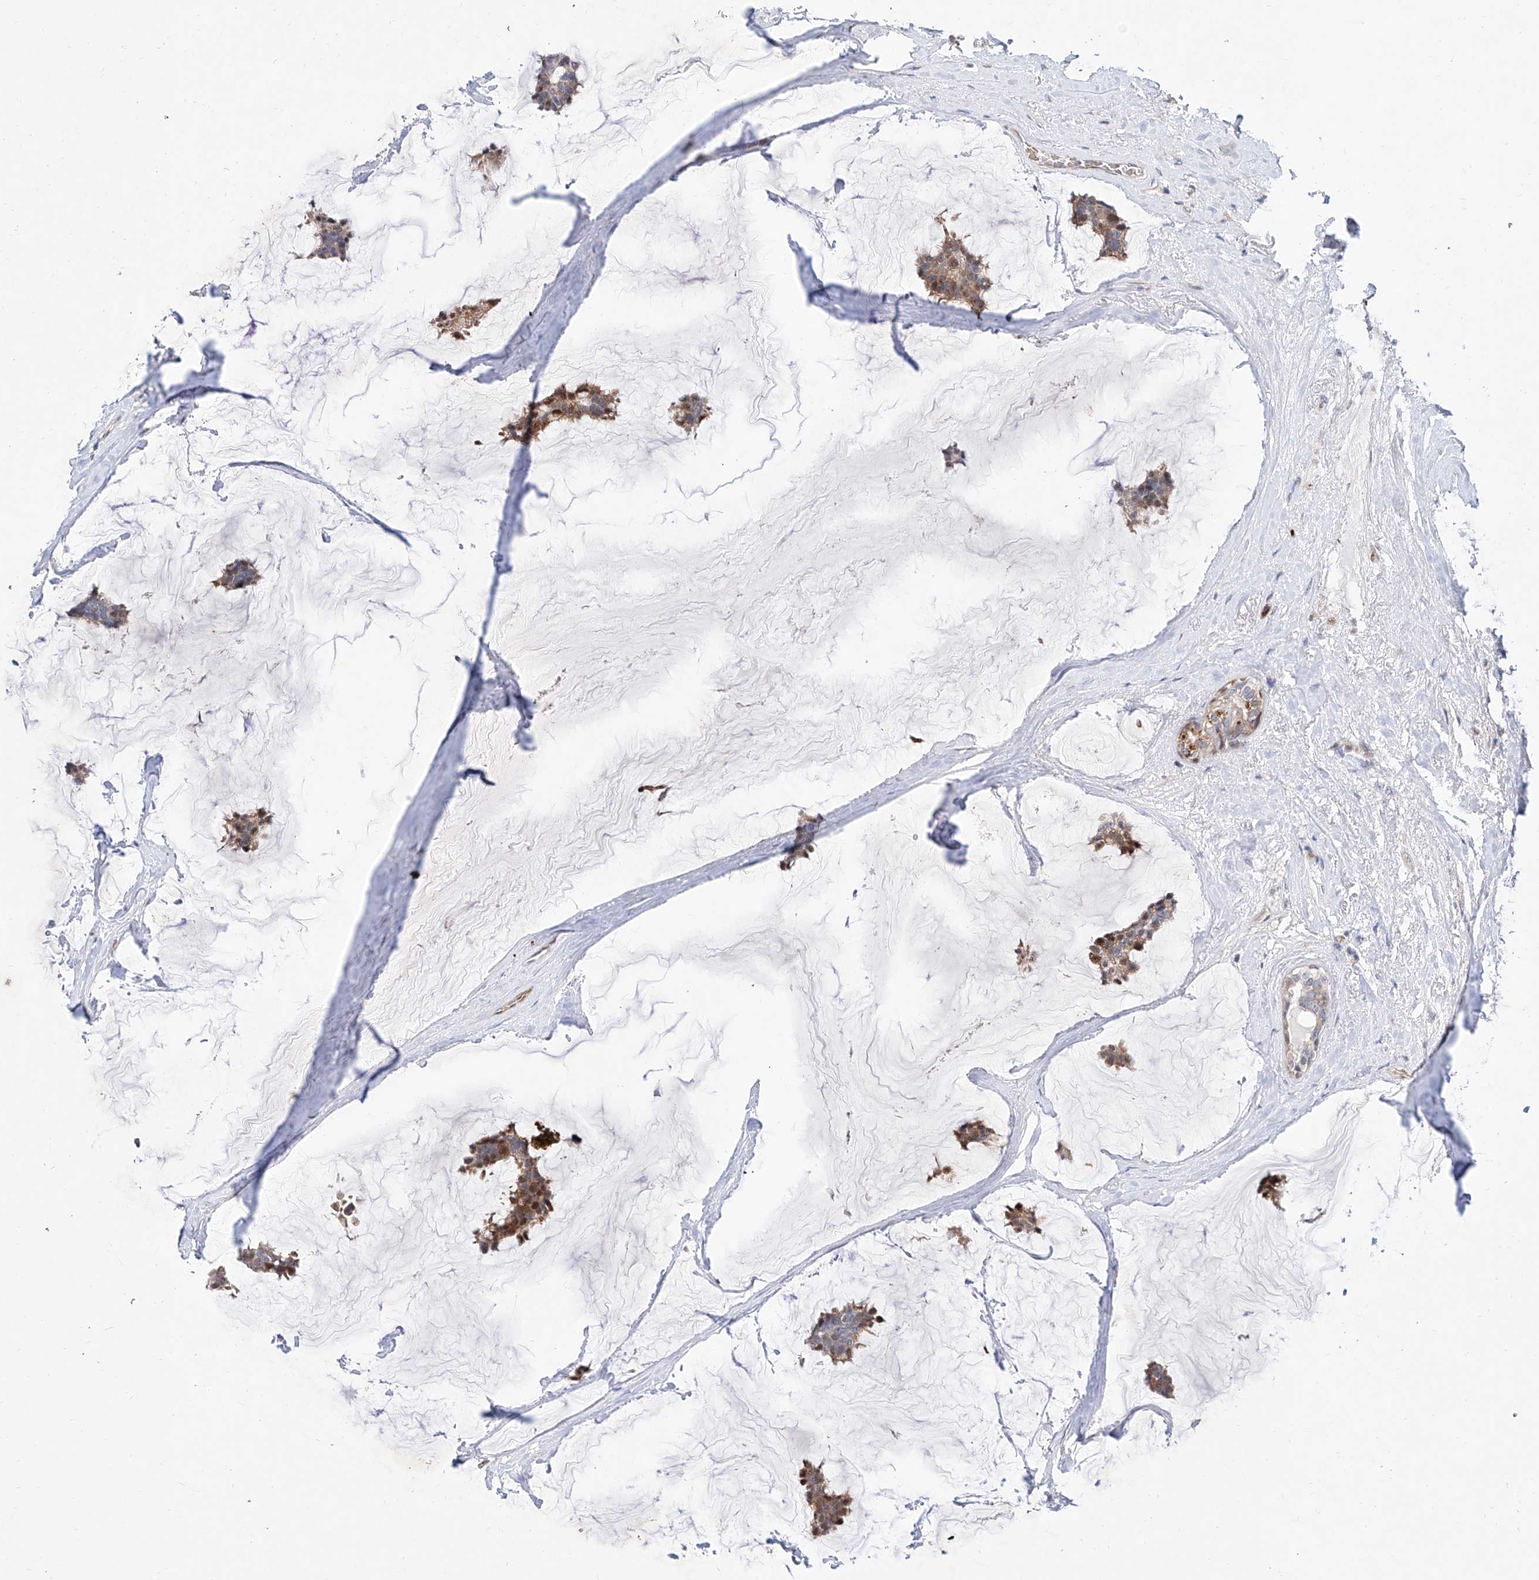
{"staining": {"intensity": "moderate", "quantity": "<25%", "location": "cytoplasmic/membranous,nuclear"}, "tissue": "breast cancer", "cell_type": "Tumor cells", "image_type": "cancer", "snomed": [{"axis": "morphology", "description": "Duct carcinoma"}, {"axis": "topography", "description": "Breast"}], "caption": "IHC of human breast cancer (infiltrating ductal carcinoma) exhibits low levels of moderate cytoplasmic/membranous and nuclear staining in approximately <25% of tumor cells.", "gene": "FUCA2", "patient": {"sex": "female", "age": 93}}